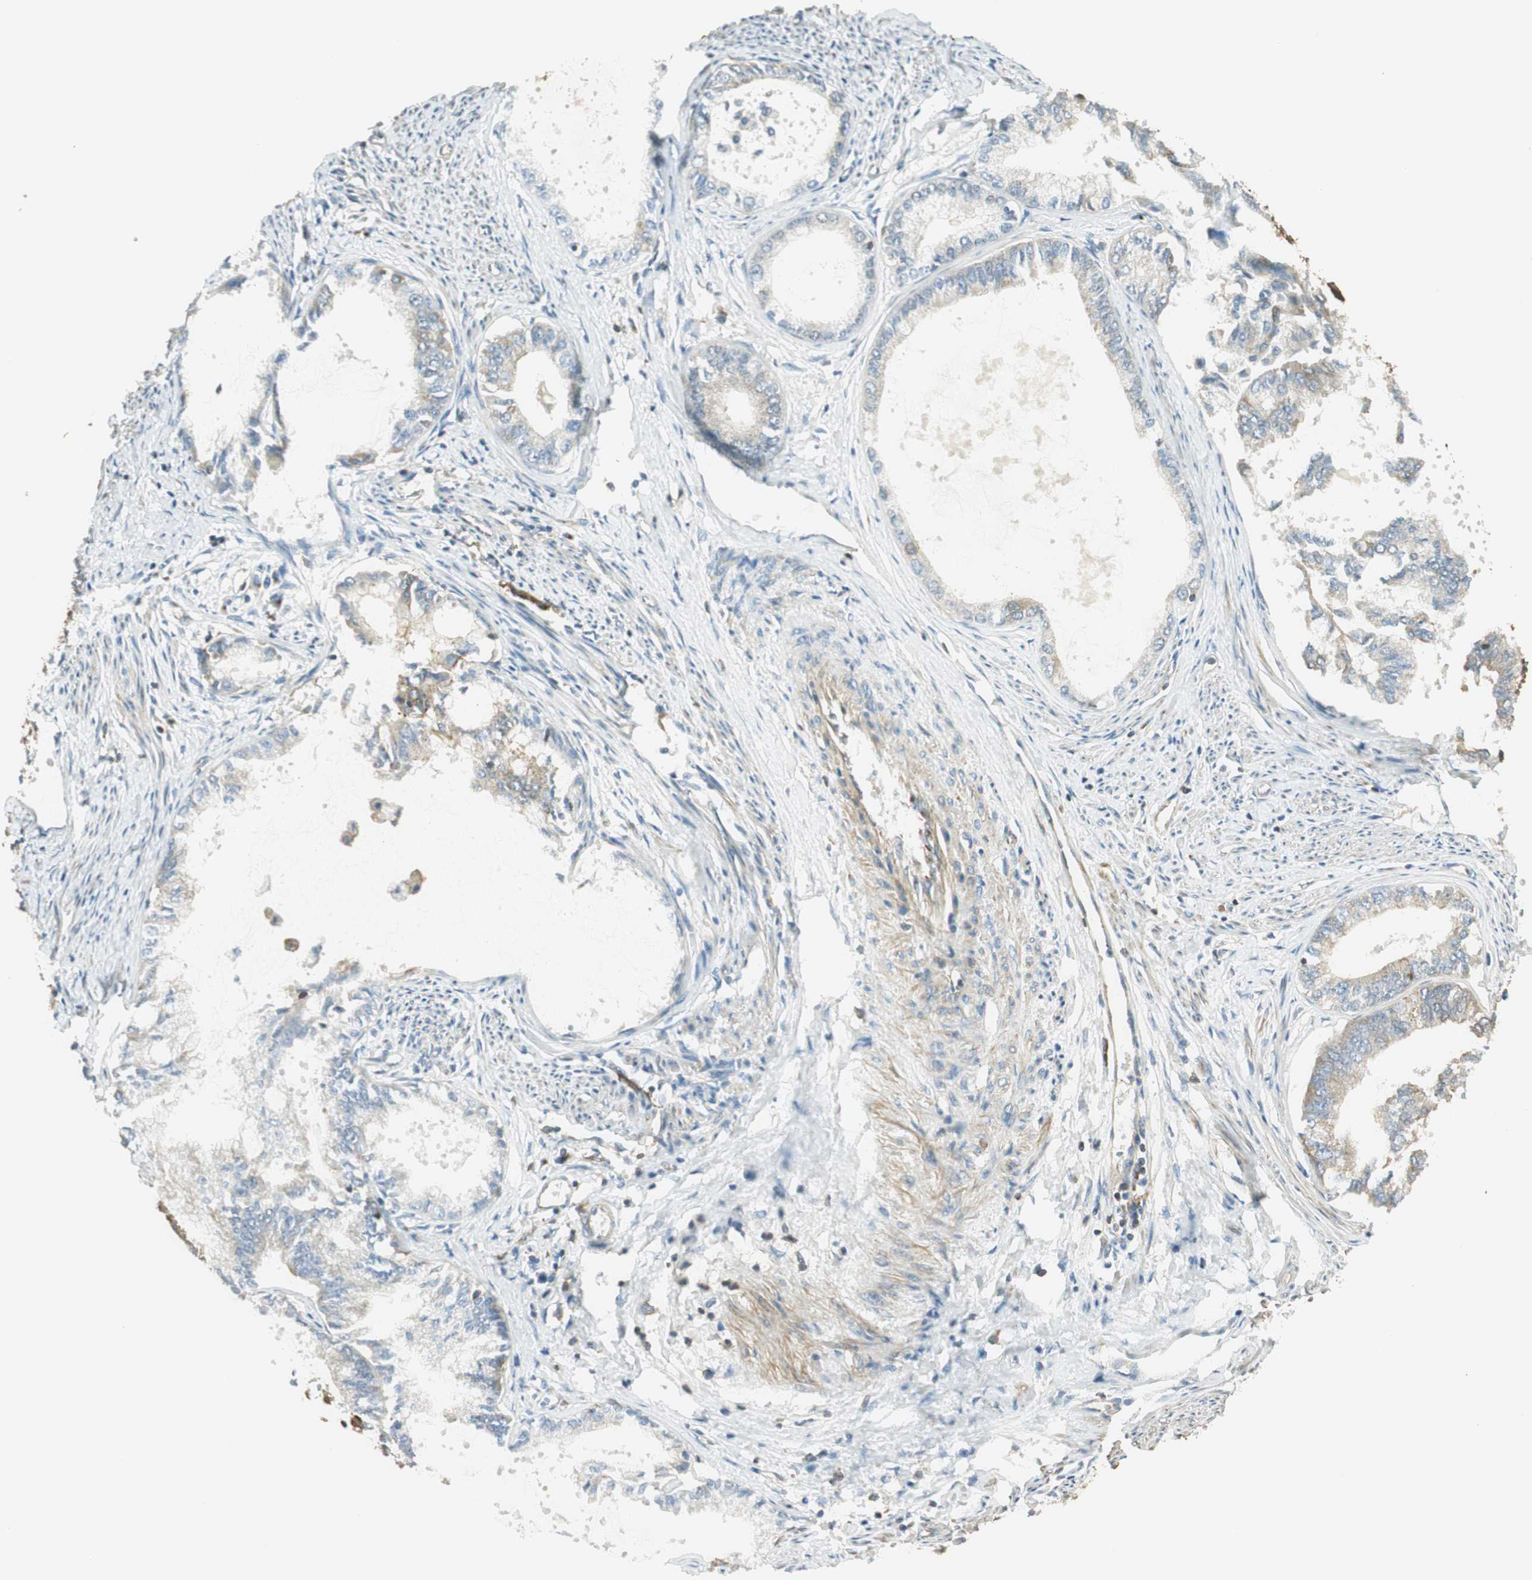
{"staining": {"intensity": "moderate", "quantity": "25%-75%", "location": "cytoplasmic/membranous"}, "tissue": "endometrial cancer", "cell_type": "Tumor cells", "image_type": "cancer", "snomed": [{"axis": "morphology", "description": "Adenocarcinoma, NOS"}, {"axis": "topography", "description": "Endometrium"}], "caption": "The image demonstrates staining of endometrial cancer, revealing moderate cytoplasmic/membranous protein staining (brown color) within tumor cells. The protein of interest is shown in brown color, while the nuclei are stained blue.", "gene": "PI4K2B", "patient": {"sex": "female", "age": 86}}